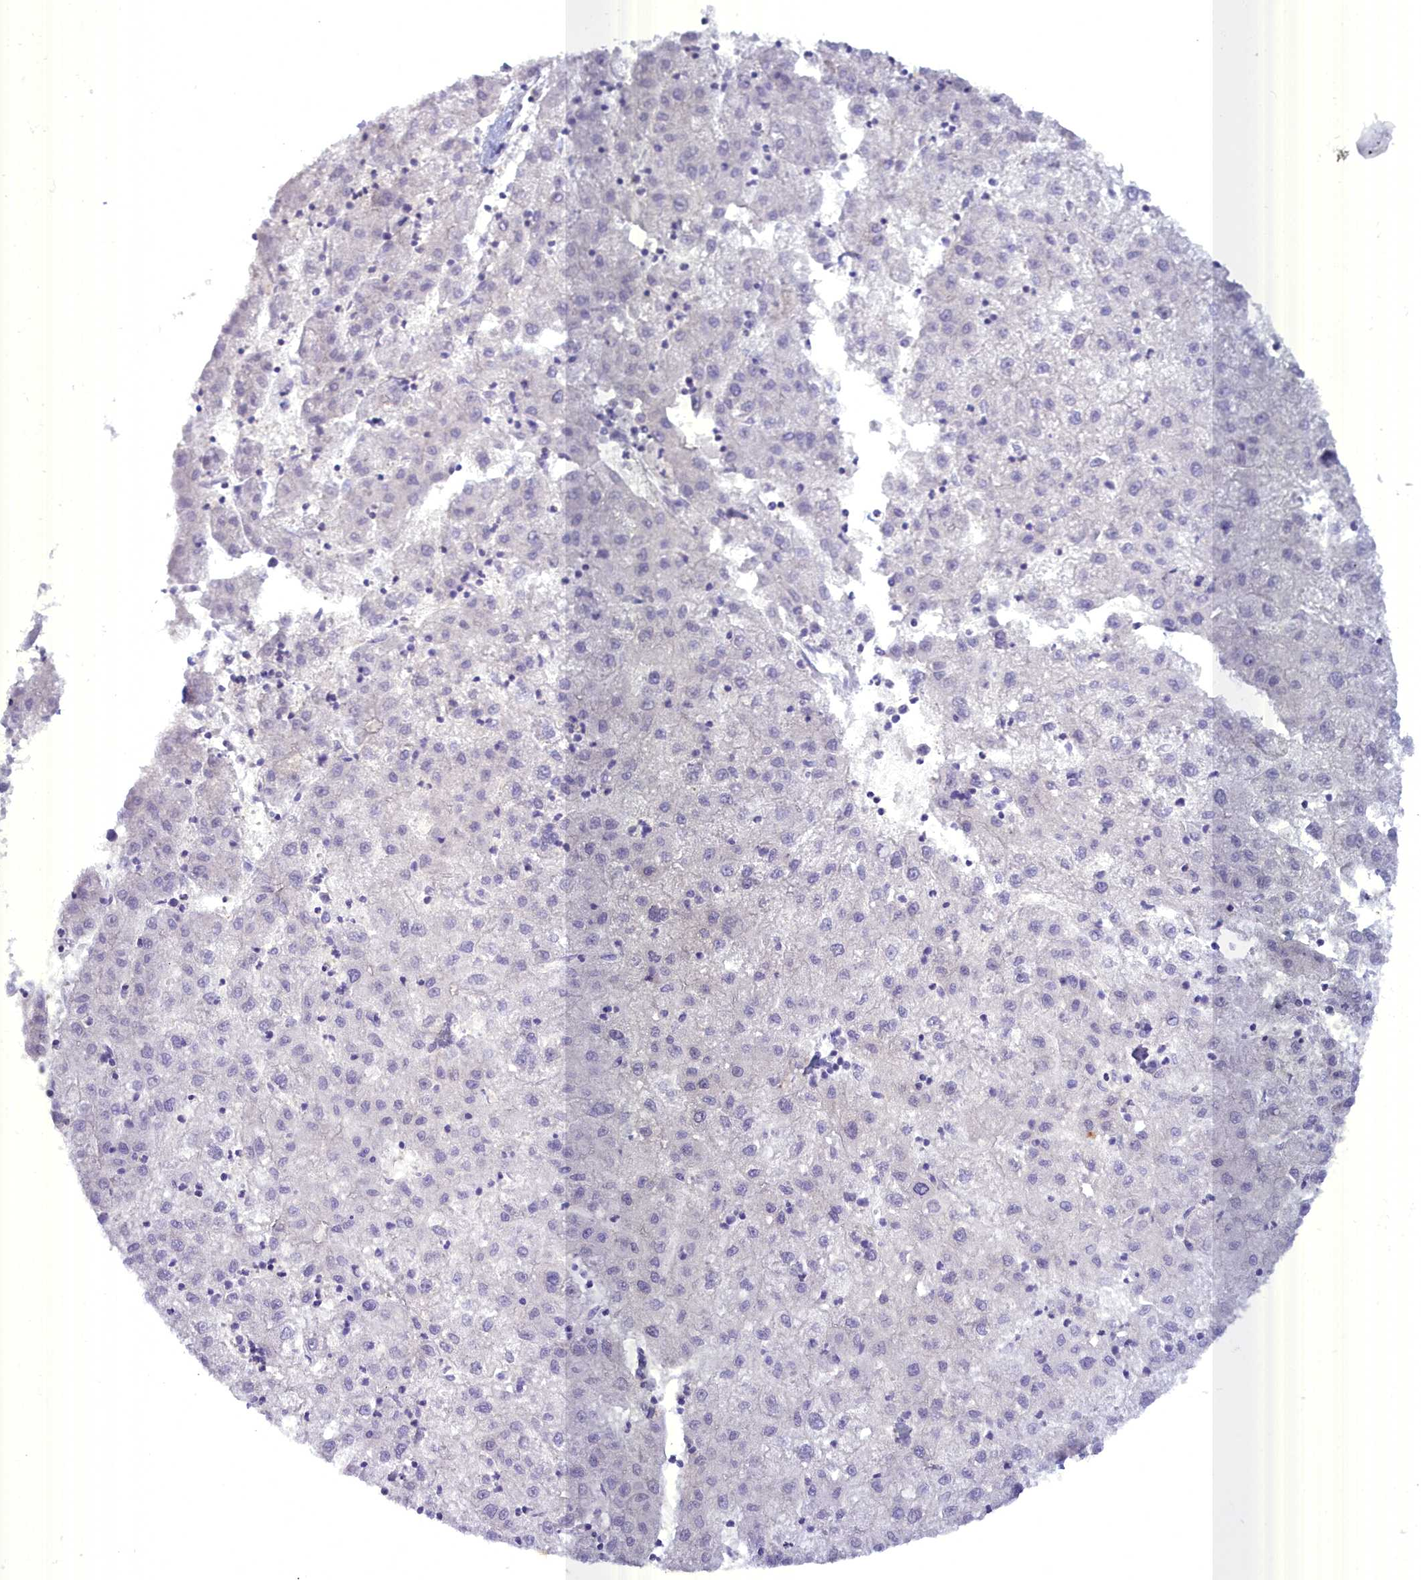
{"staining": {"intensity": "negative", "quantity": "none", "location": "none"}, "tissue": "liver cancer", "cell_type": "Tumor cells", "image_type": "cancer", "snomed": [{"axis": "morphology", "description": "Carcinoma, Hepatocellular, NOS"}, {"axis": "topography", "description": "Liver"}], "caption": "Human liver cancer stained for a protein using immunohistochemistry reveals no expression in tumor cells.", "gene": "BLNK", "patient": {"sex": "male", "age": 72}}